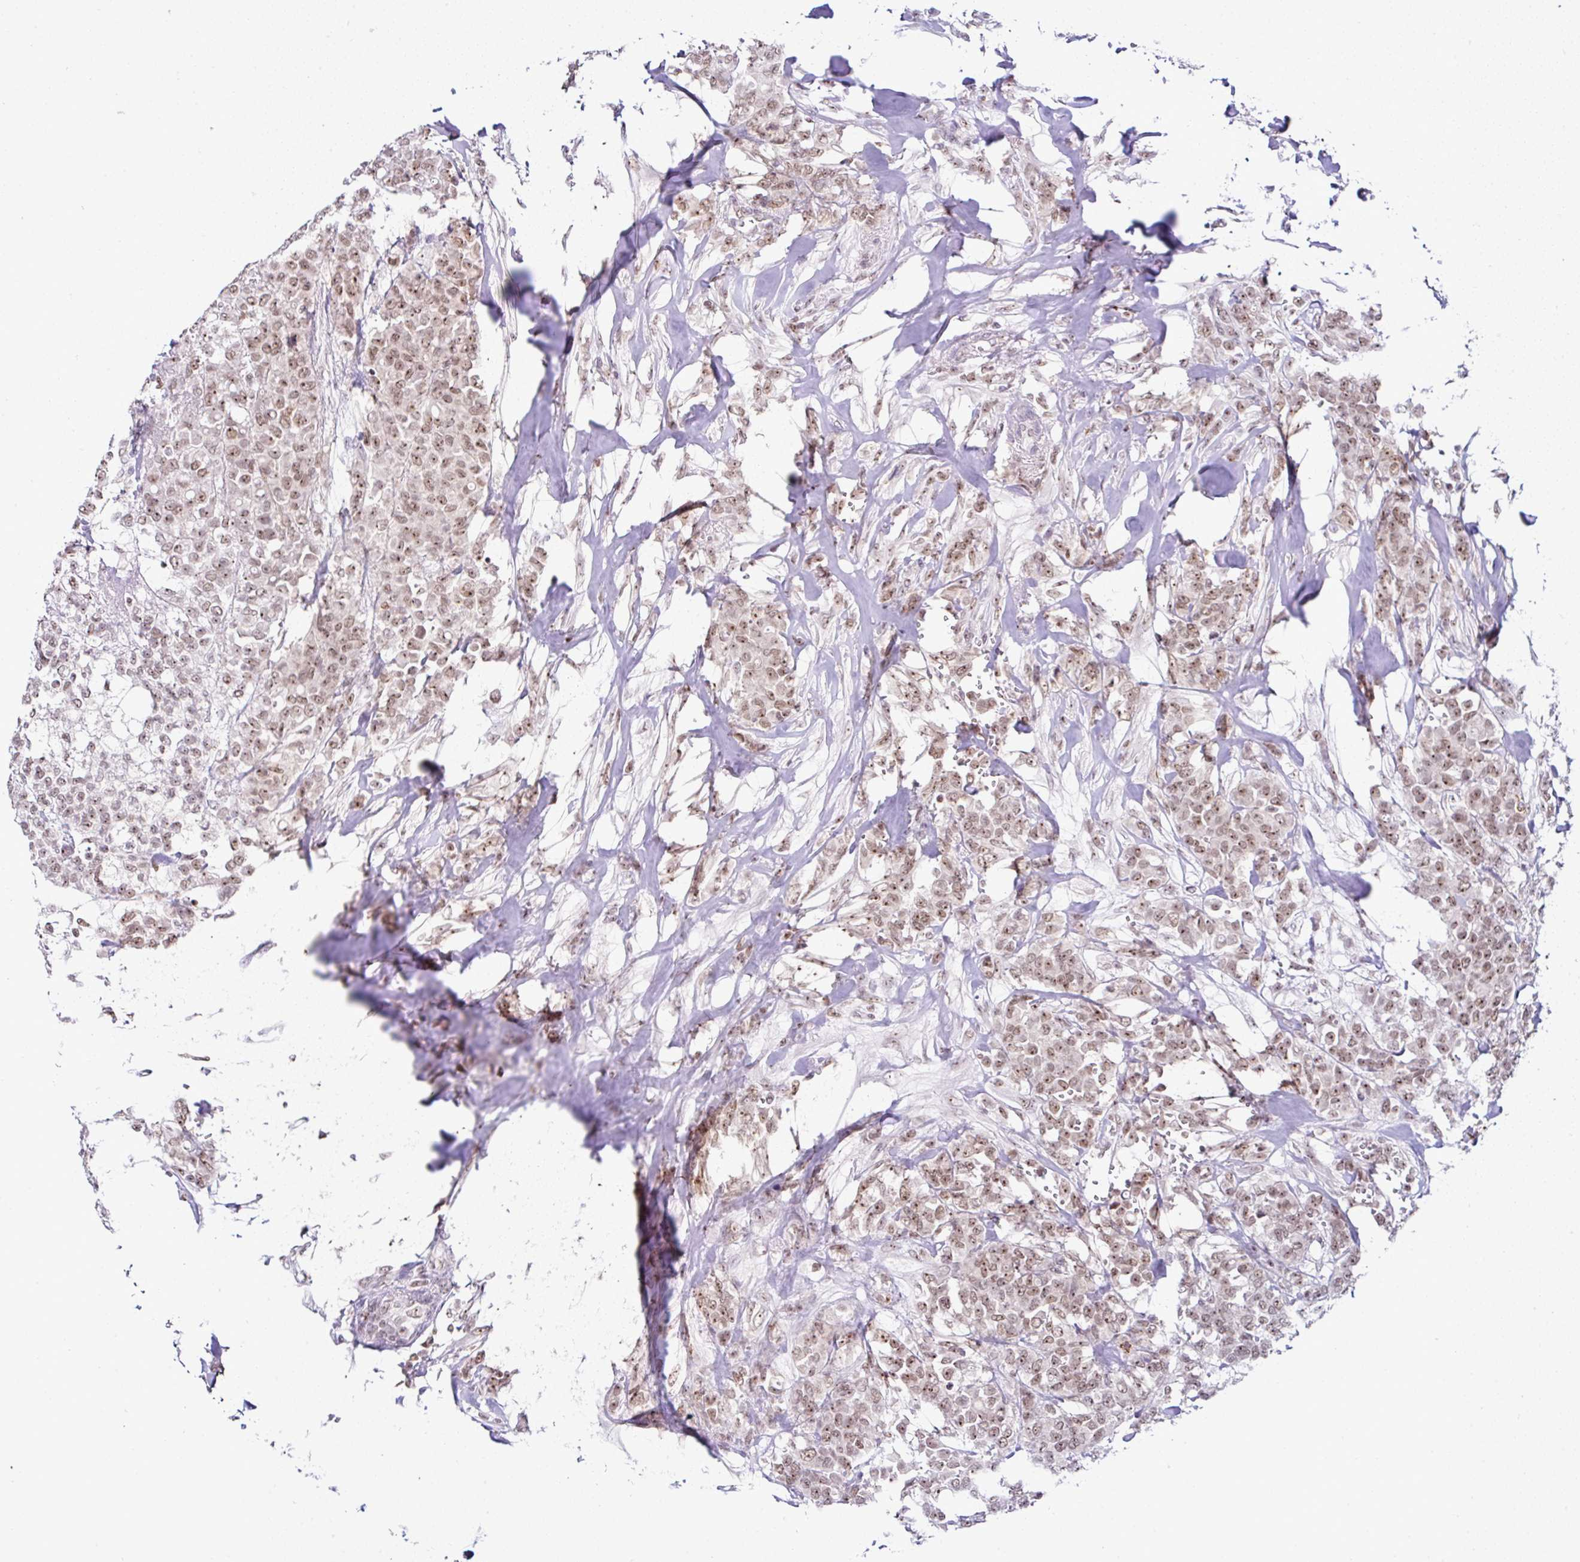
{"staining": {"intensity": "moderate", "quantity": ">75%", "location": "nuclear"}, "tissue": "breast cancer", "cell_type": "Tumor cells", "image_type": "cancer", "snomed": [{"axis": "morphology", "description": "Lobular carcinoma"}, {"axis": "topography", "description": "Breast"}], "caption": "Immunohistochemistry (DAB) staining of breast cancer demonstrates moderate nuclear protein positivity in about >75% of tumor cells.", "gene": "PTPN2", "patient": {"sex": "female", "age": 91}}